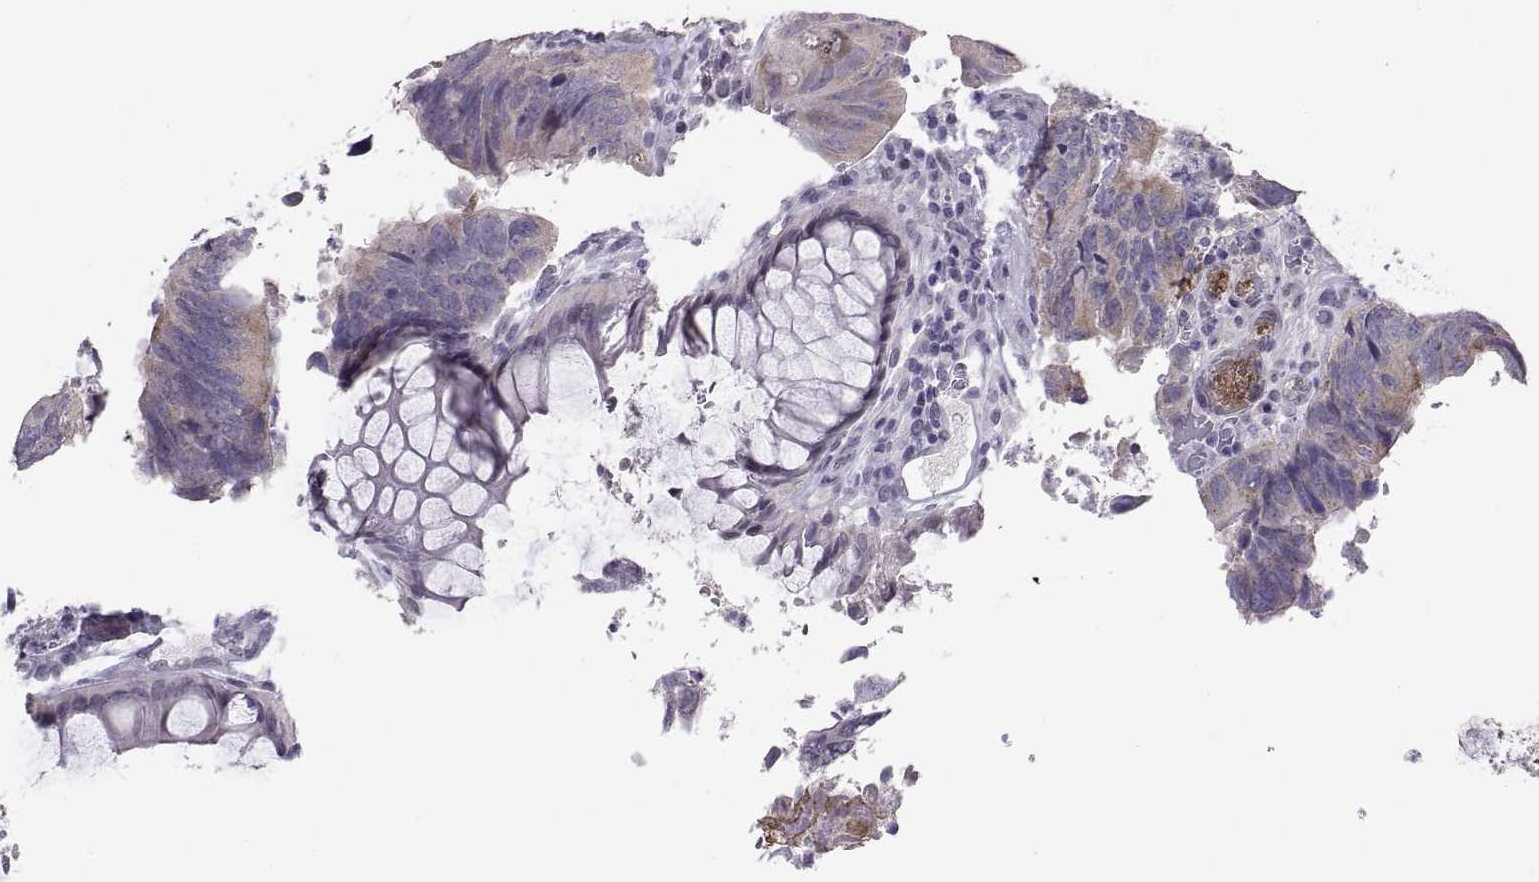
{"staining": {"intensity": "weak", "quantity": "25%-75%", "location": "cytoplasmic/membranous"}, "tissue": "colorectal cancer", "cell_type": "Tumor cells", "image_type": "cancer", "snomed": [{"axis": "morphology", "description": "Adenocarcinoma, NOS"}, {"axis": "topography", "description": "Colon"}], "caption": "The histopathology image exhibits immunohistochemical staining of adenocarcinoma (colorectal). There is weak cytoplasmic/membranous positivity is identified in approximately 25%-75% of tumor cells.", "gene": "KRT77", "patient": {"sex": "female", "age": 67}}